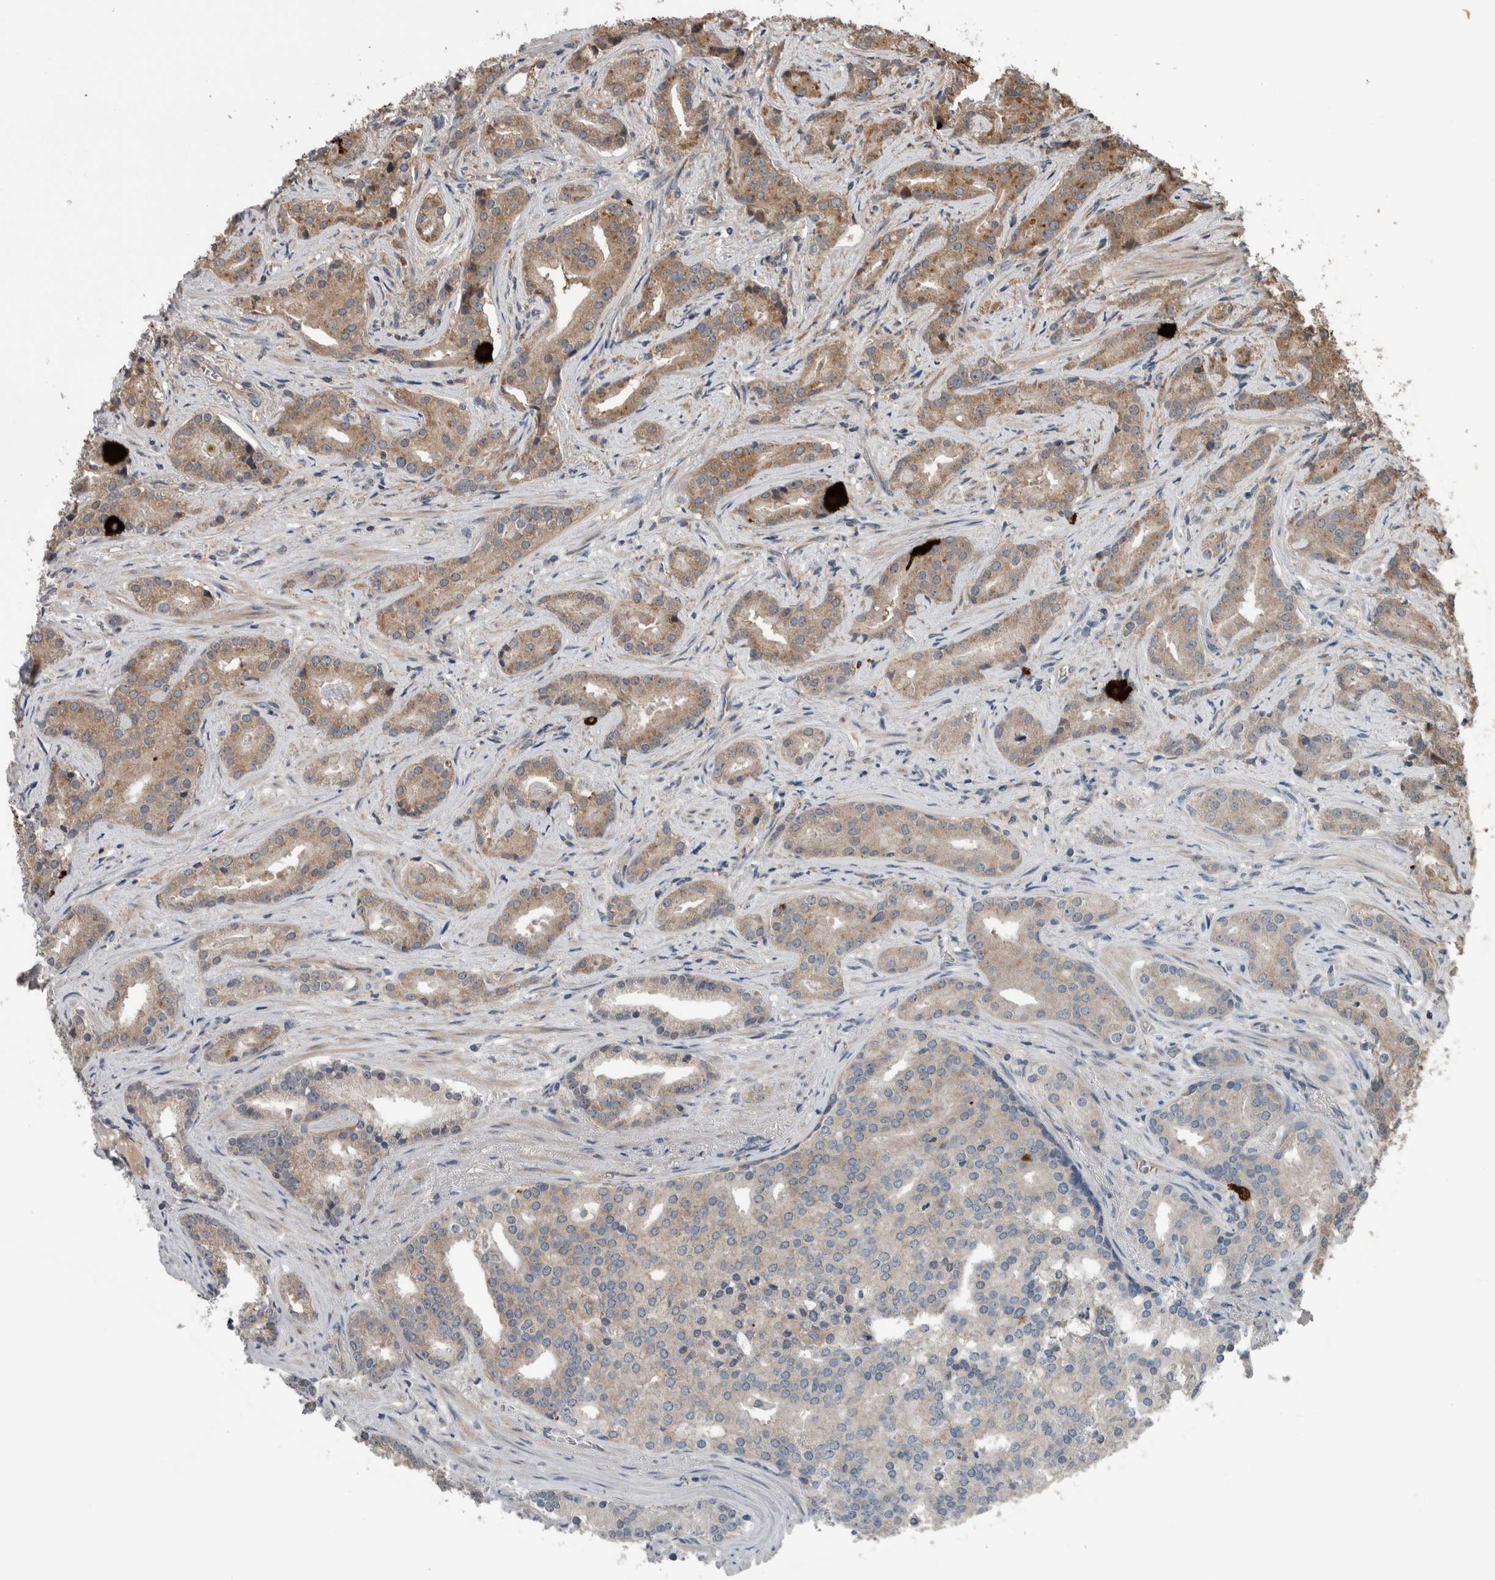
{"staining": {"intensity": "moderate", "quantity": "25%-75%", "location": "cytoplasmic/membranous"}, "tissue": "prostate cancer", "cell_type": "Tumor cells", "image_type": "cancer", "snomed": [{"axis": "morphology", "description": "Adenocarcinoma, Low grade"}, {"axis": "topography", "description": "Prostate"}], "caption": "Protein positivity by IHC shows moderate cytoplasmic/membranous positivity in approximately 25%-75% of tumor cells in low-grade adenocarcinoma (prostate).", "gene": "RIOK3", "patient": {"sex": "male", "age": 67}}